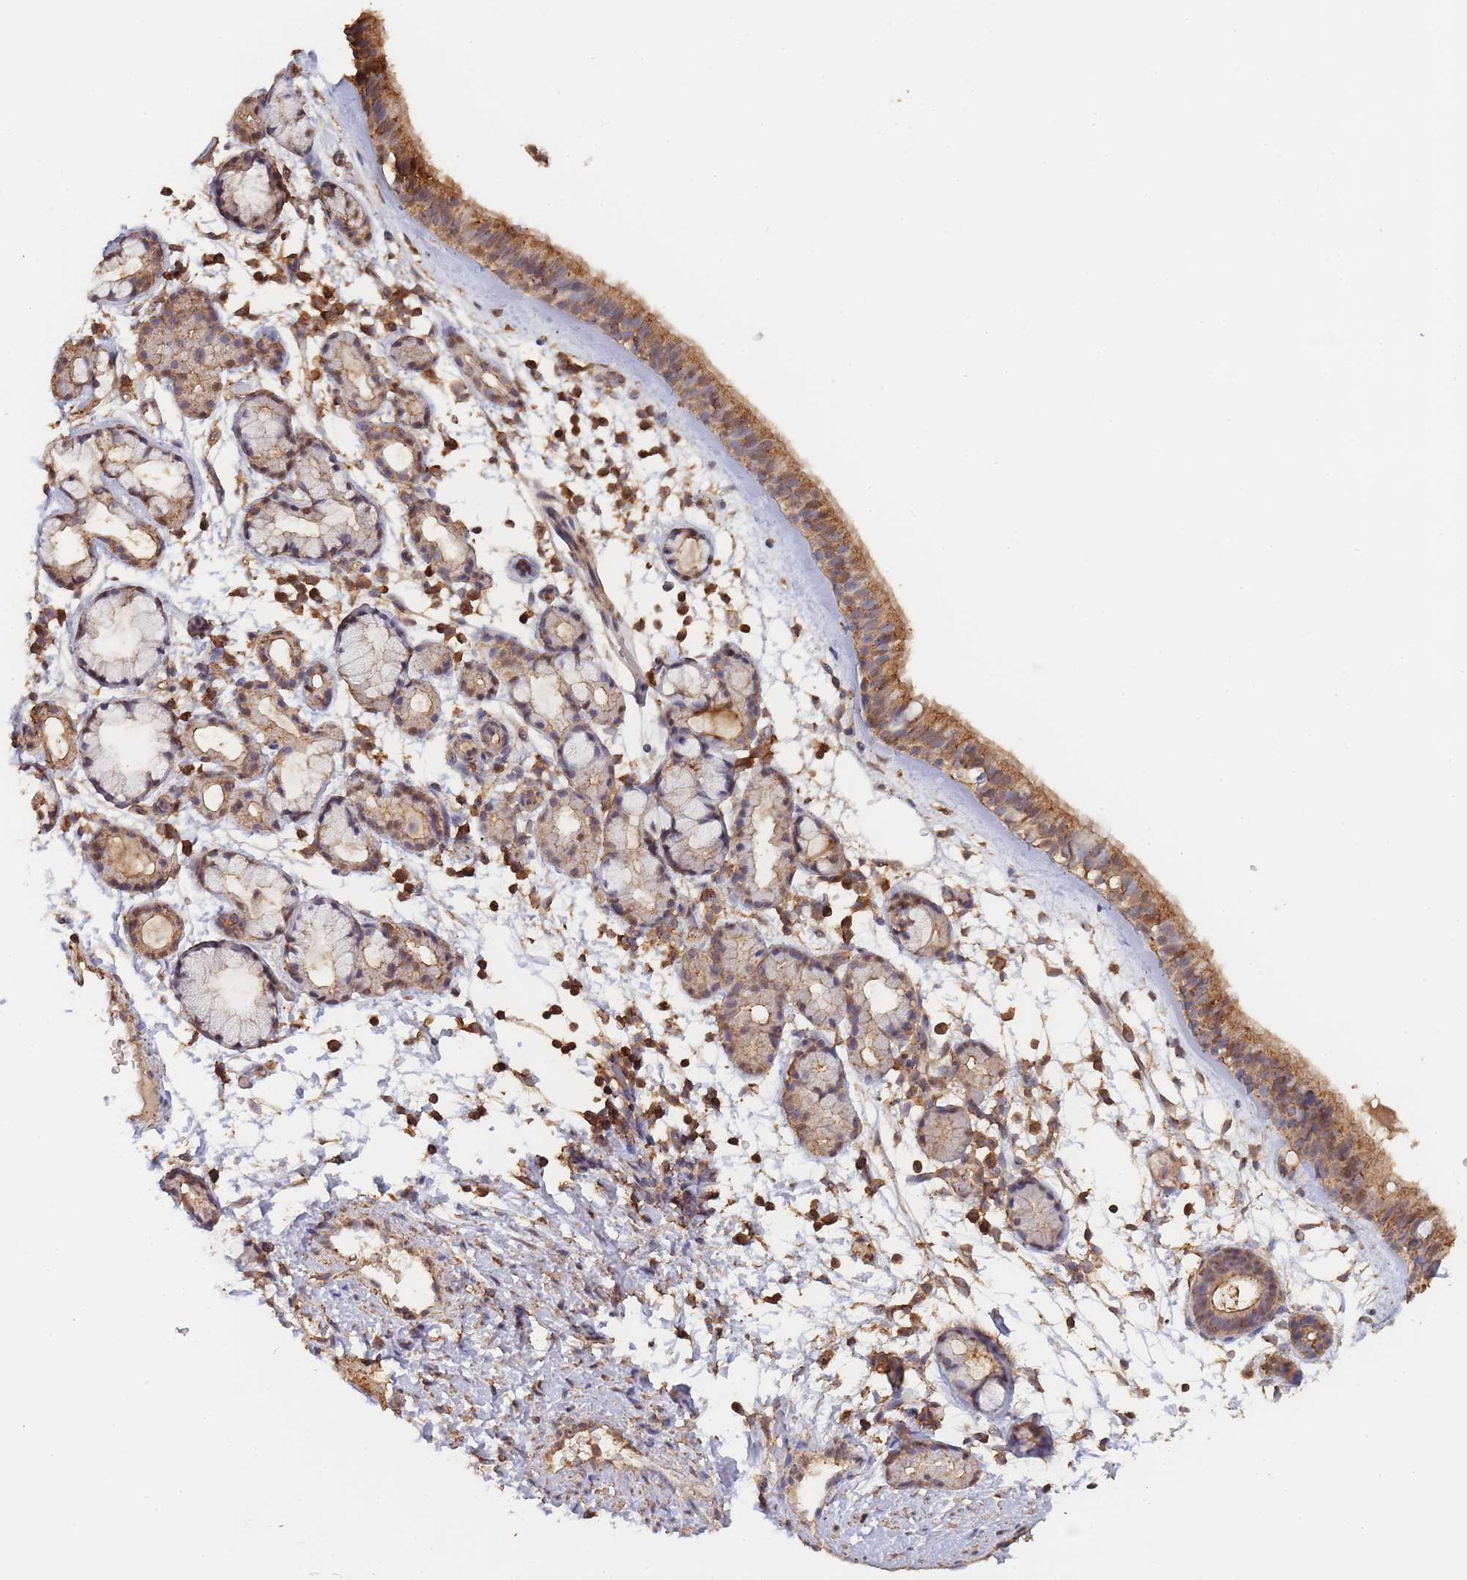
{"staining": {"intensity": "moderate", "quantity": ">75%", "location": "cytoplasmic/membranous"}, "tissue": "nasopharynx", "cell_type": "Respiratory epithelial cells", "image_type": "normal", "snomed": [{"axis": "morphology", "description": "Normal tissue, NOS"}, {"axis": "topography", "description": "Nasopharynx"}], "caption": "A histopathology image of human nasopharynx stained for a protein shows moderate cytoplasmic/membranous brown staining in respiratory epithelial cells. (Stains: DAB in brown, nuclei in blue, Microscopy: brightfield microscopy at high magnification).", "gene": "METRN", "patient": {"sex": "female", "age": 81}}